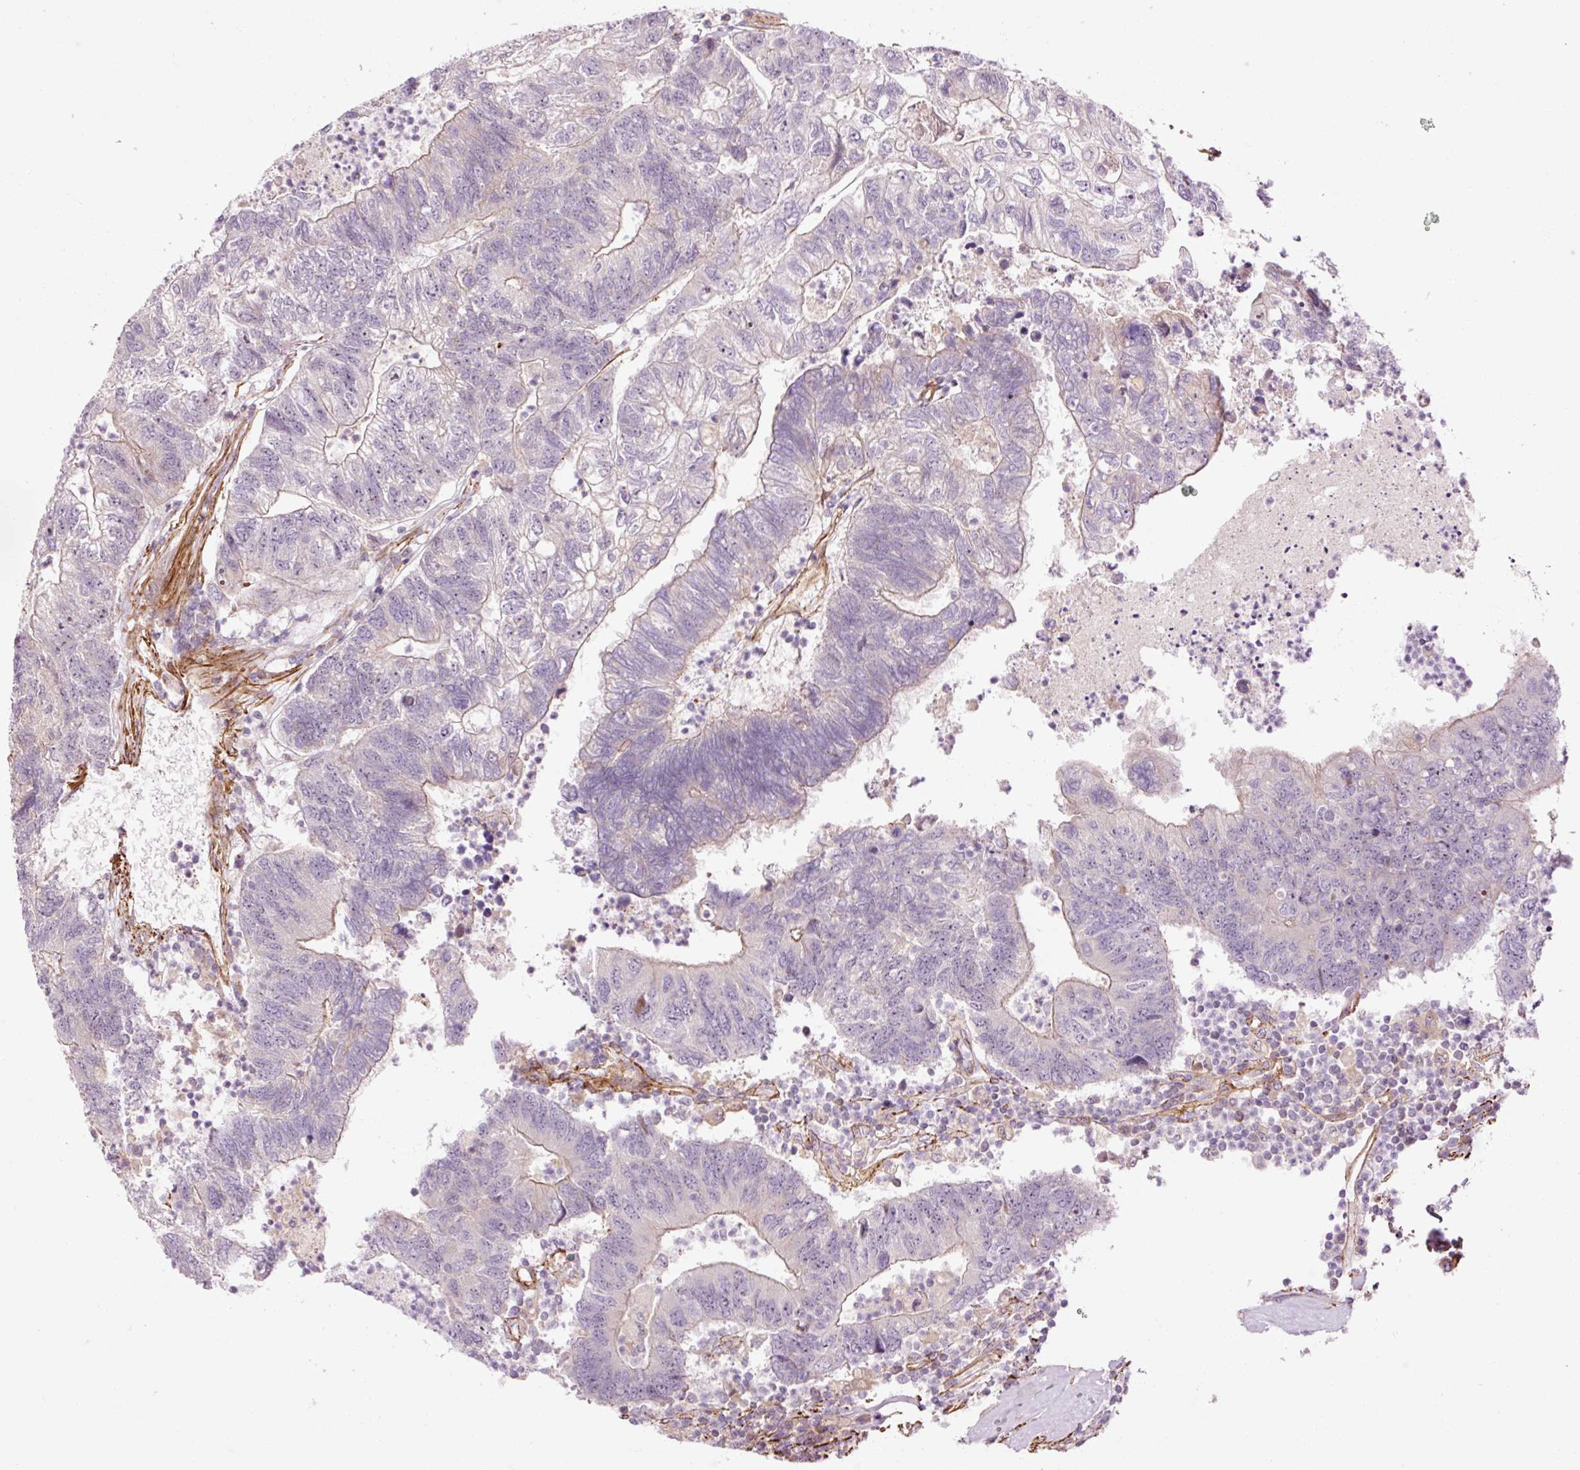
{"staining": {"intensity": "weak", "quantity": "<25%", "location": "cytoplasmic/membranous"}, "tissue": "colorectal cancer", "cell_type": "Tumor cells", "image_type": "cancer", "snomed": [{"axis": "morphology", "description": "Adenocarcinoma, NOS"}, {"axis": "topography", "description": "Colon"}], "caption": "IHC histopathology image of colorectal cancer (adenocarcinoma) stained for a protein (brown), which demonstrates no staining in tumor cells.", "gene": "ANKRD20A1", "patient": {"sex": "female", "age": 48}}